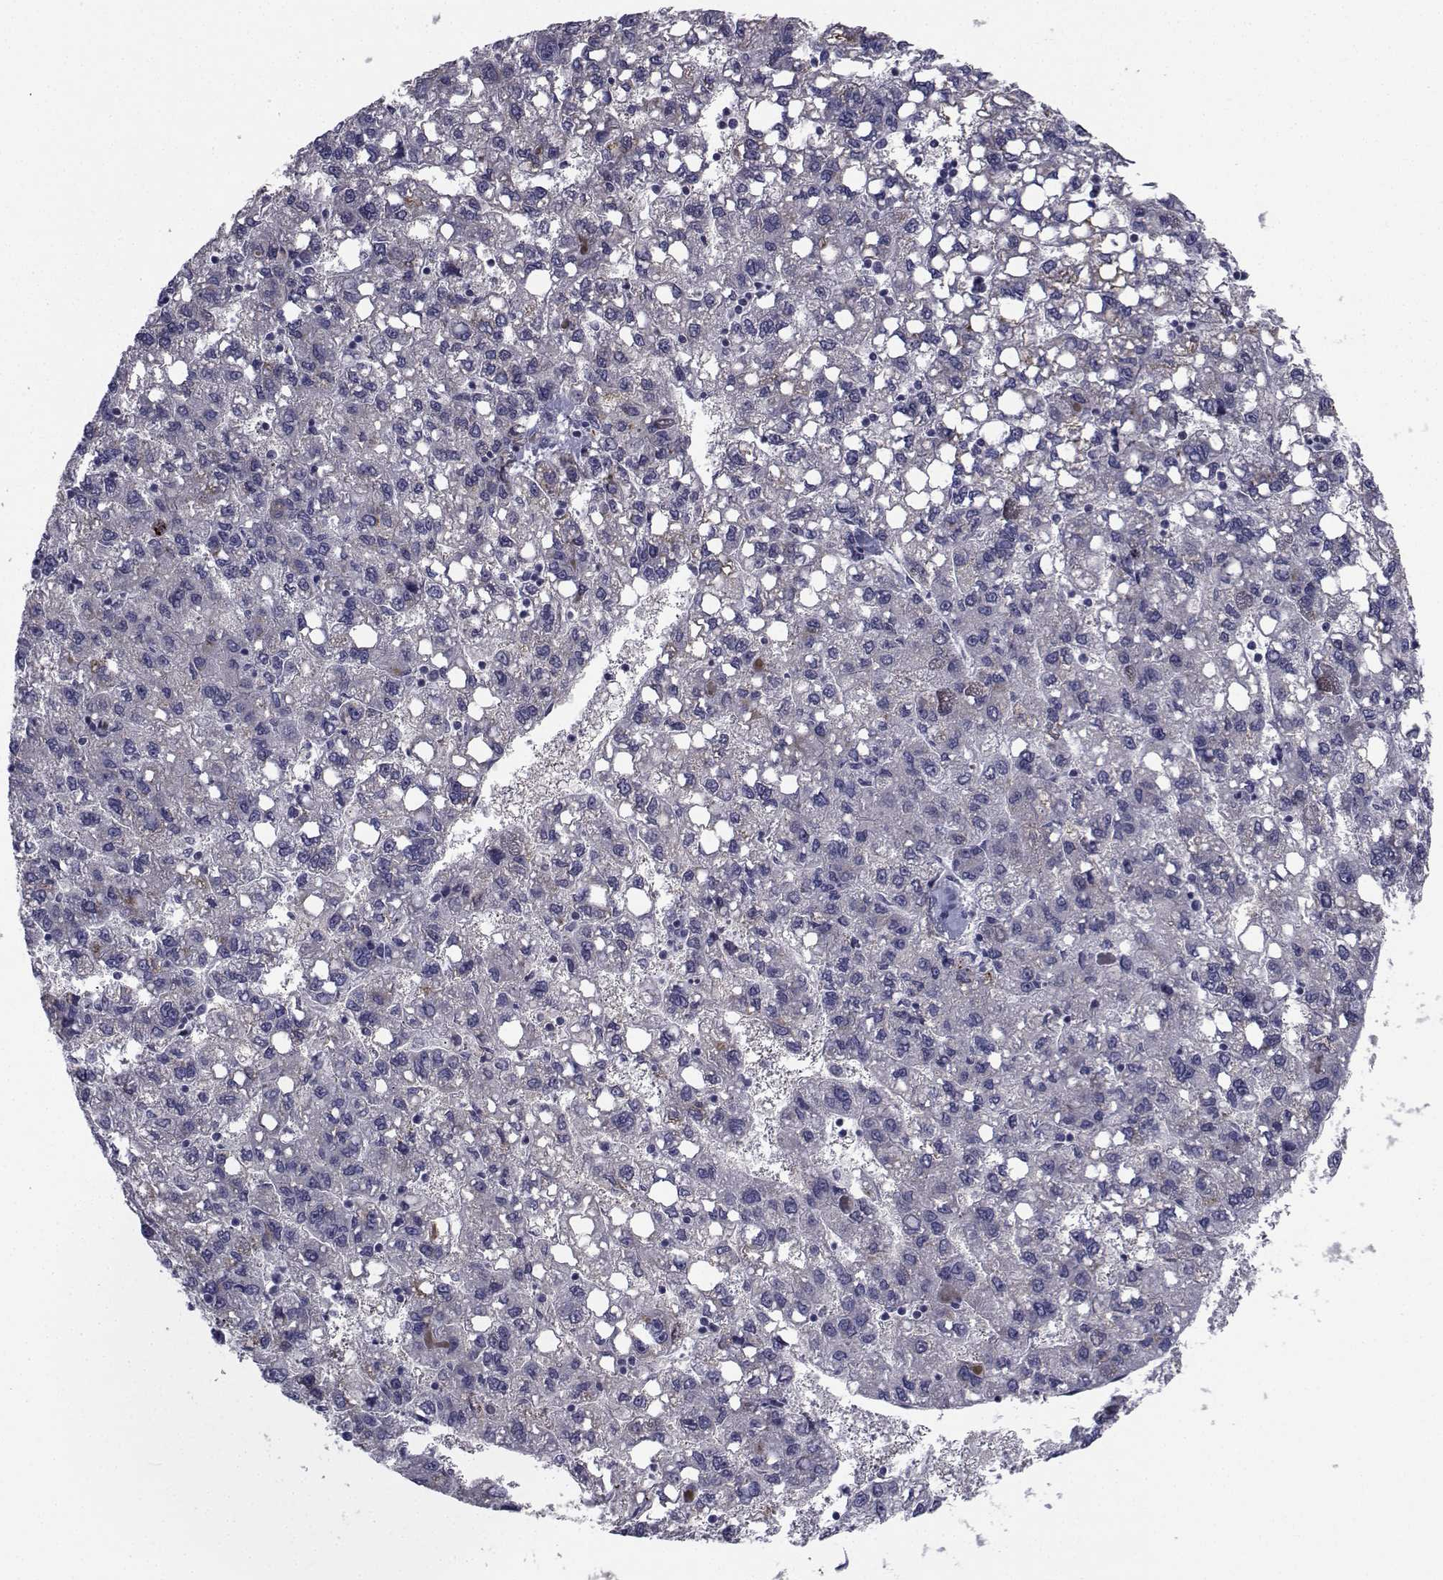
{"staining": {"intensity": "negative", "quantity": "none", "location": "none"}, "tissue": "liver cancer", "cell_type": "Tumor cells", "image_type": "cancer", "snomed": [{"axis": "morphology", "description": "Carcinoma, Hepatocellular, NOS"}, {"axis": "topography", "description": "Liver"}], "caption": "Immunohistochemistry image of liver cancer stained for a protein (brown), which reveals no expression in tumor cells.", "gene": "CHRNA1", "patient": {"sex": "female", "age": 82}}